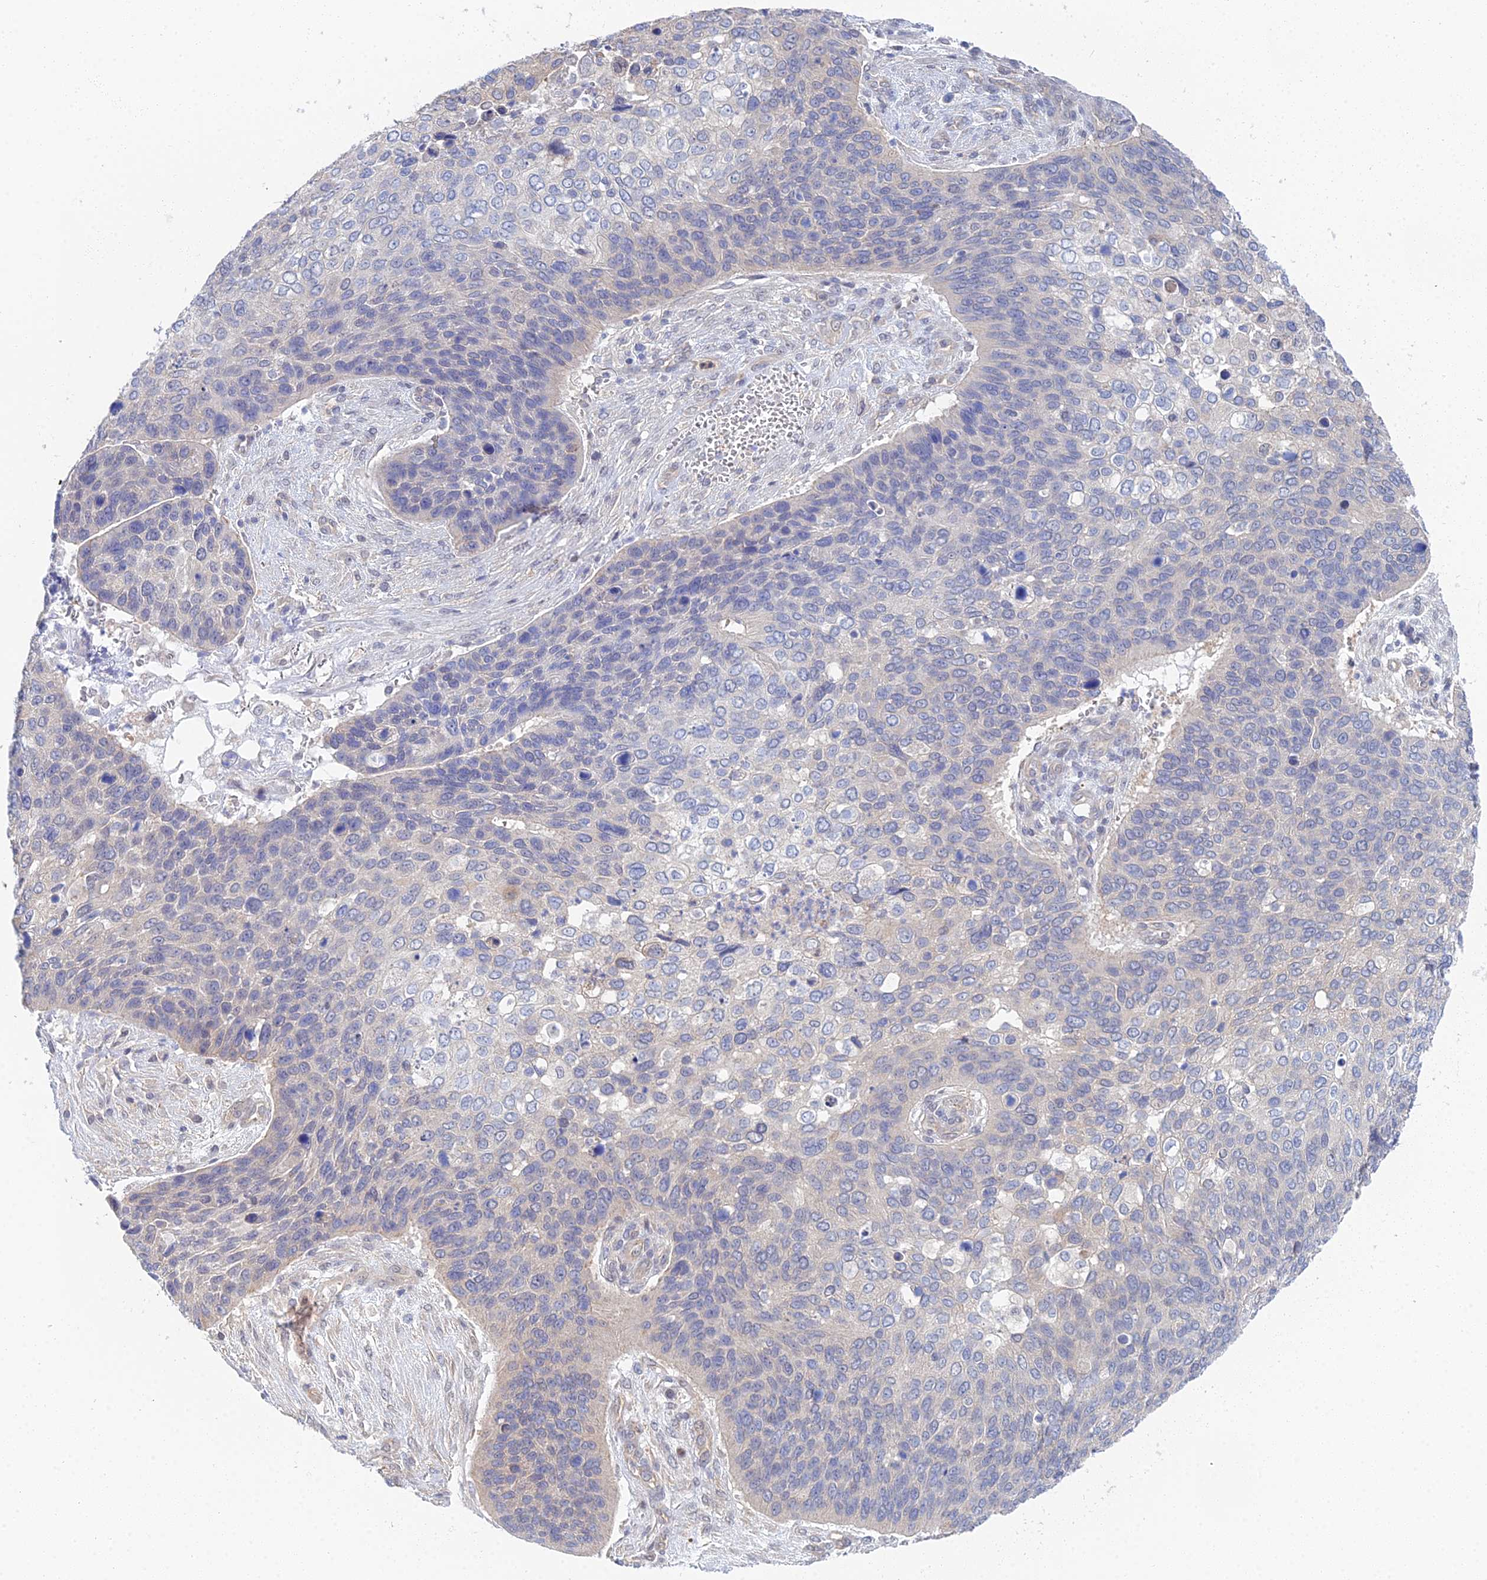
{"staining": {"intensity": "negative", "quantity": "none", "location": "none"}, "tissue": "skin cancer", "cell_type": "Tumor cells", "image_type": "cancer", "snomed": [{"axis": "morphology", "description": "Basal cell carcinoma"}, {"axis": "topography", "description": "Skin"}], "caption": "Immunohistochemistry (IHC) photomicrograph of human skin cancer stained for a protein (brown), which reveals no positivity in tumor cells. The staining was performed using DAB (3,3'-diaminobenzidine) to visualize the protein expression in brown, while the nuclei were stained in blue with hematoxylin (Magnification: 20x).", "gene": "DNAH14", "patient": {"sex": "female", "age": 74}}